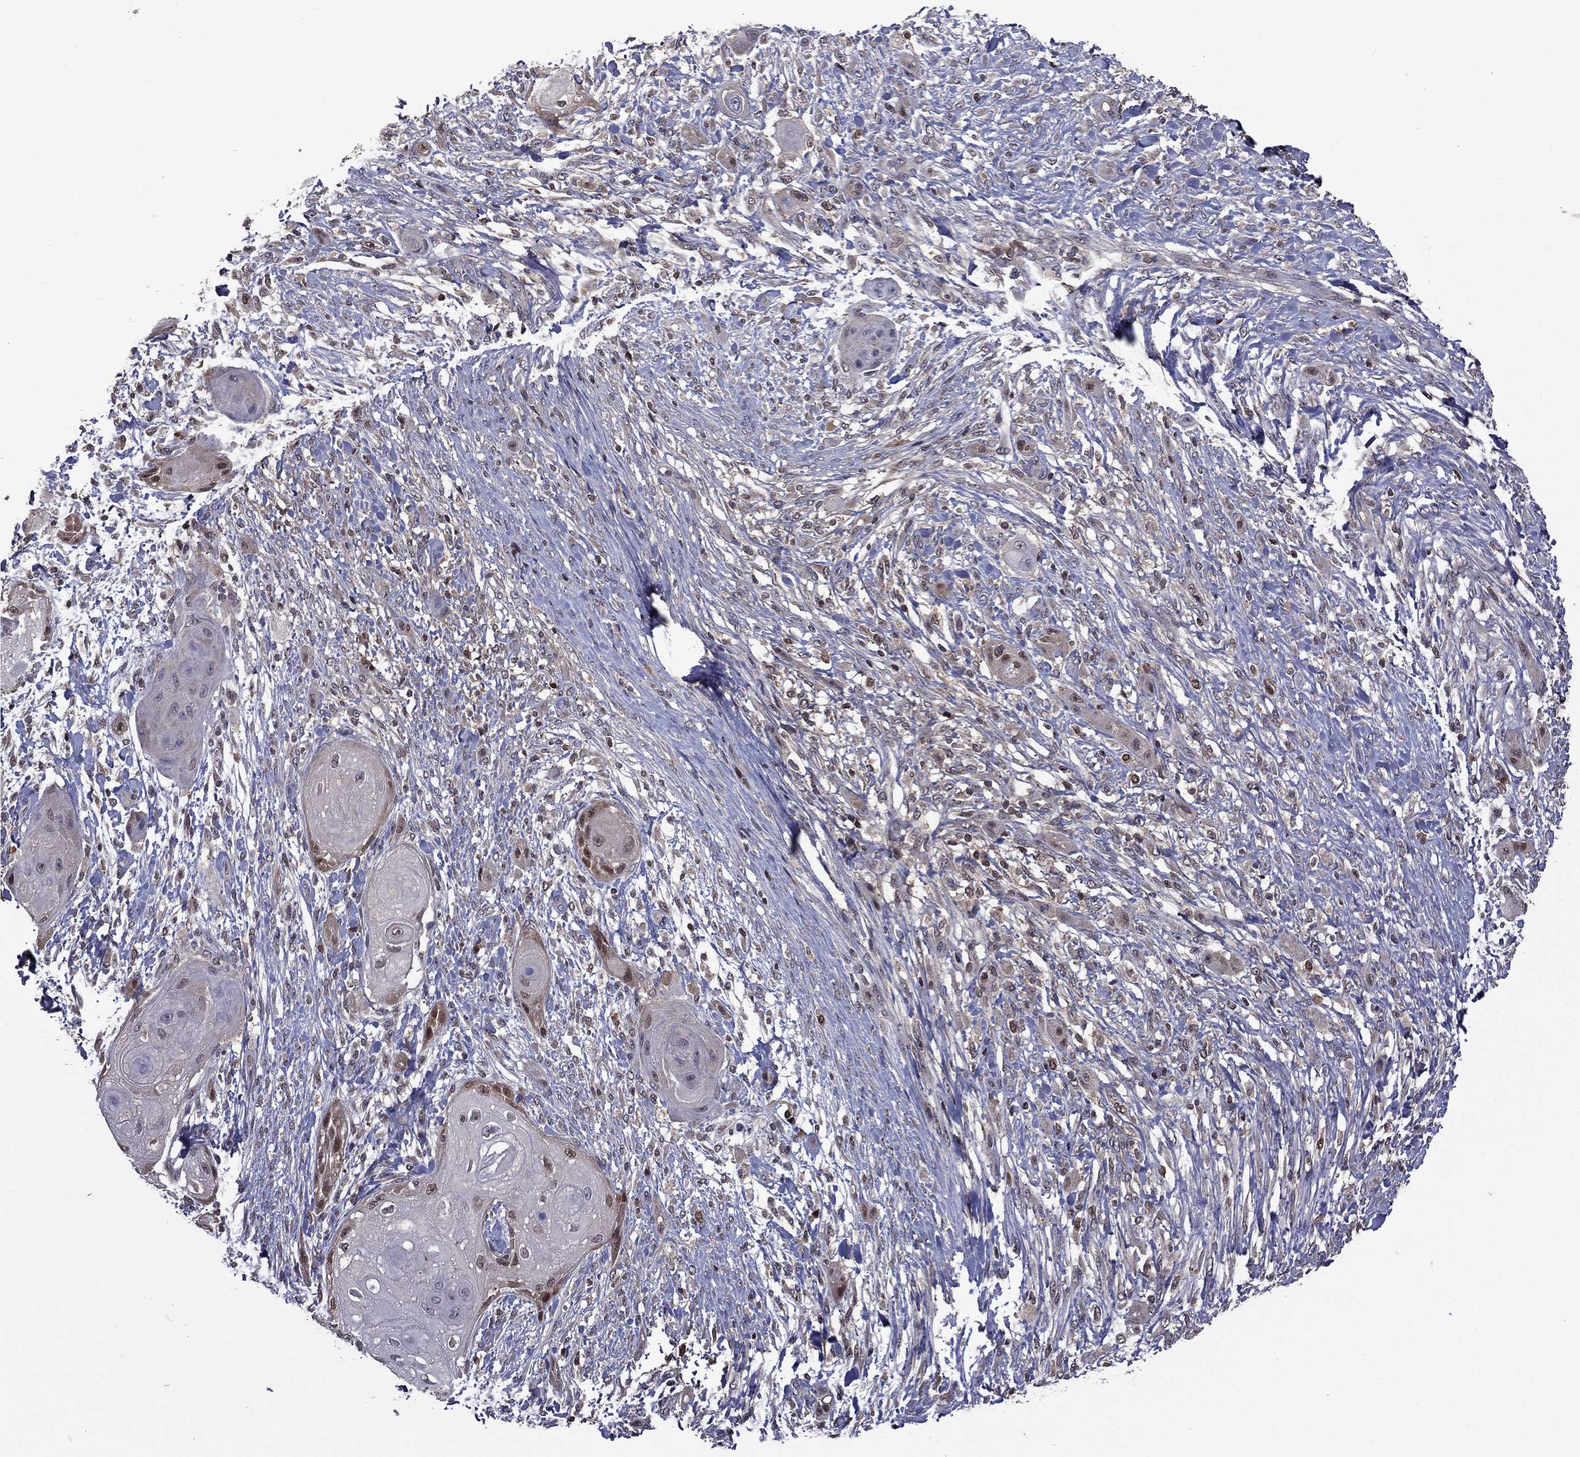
{"staining": {"intensity": "moderate", "quantity": "<25%", "location": "nuclear"}, "tissue": "skin cancer", "cell_type": "Tumor cells", "image_type": "cancer", "snomed": [{"axis": "morphology", "description": "Squamous cell carcinoma, NOS"}, {"axis": "topography", "description": "Skin"}], "caption": "Tumor cells display low levels of moderate nuclear positivity in about <25% of cells in human squamous cell carcinoma (skin).", "gene": "APPBP2", "patient": {"sex": "male", "age": 62}}